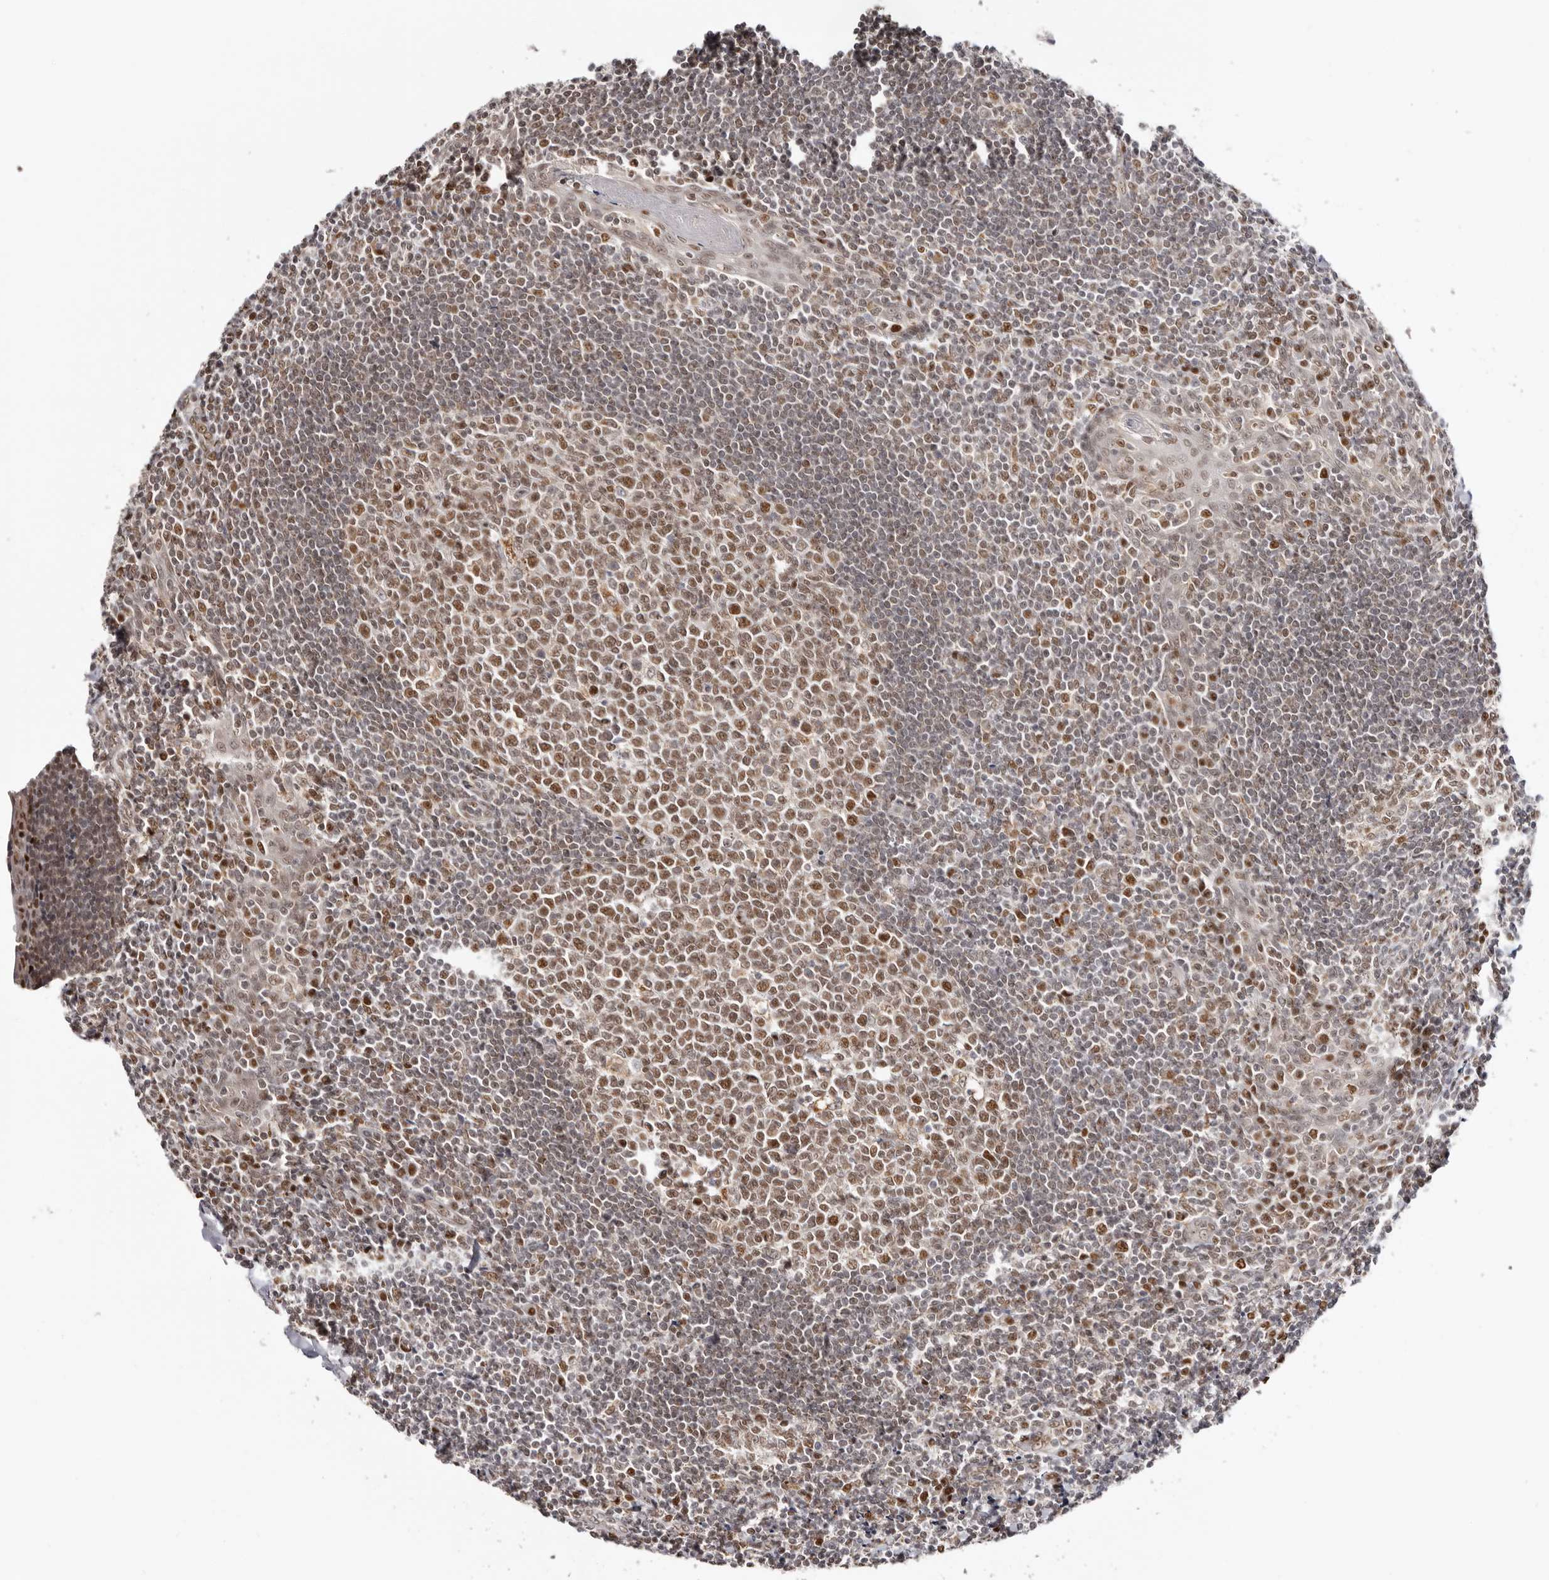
{"staining": {"intensity": "moderate", "quantity": ">75%", "location": "nuclear"}, "tissue": "tonsil", "cell_type": "Germinal center cells", "image_type": "normal", "snomed": [{"axis": "morphology", "description": "Normal tissue, NOS"}, {"axis": "topography", "description": "Tonsil"}], "caption": "A histopathology image showing moderate nuclear expression in about >75% of germinal center cells in normal tonsil, as visualized by brown immunohistochemical staining.", "gene": "SMAD7", "patient": {"sex": "male", "age": 27}}